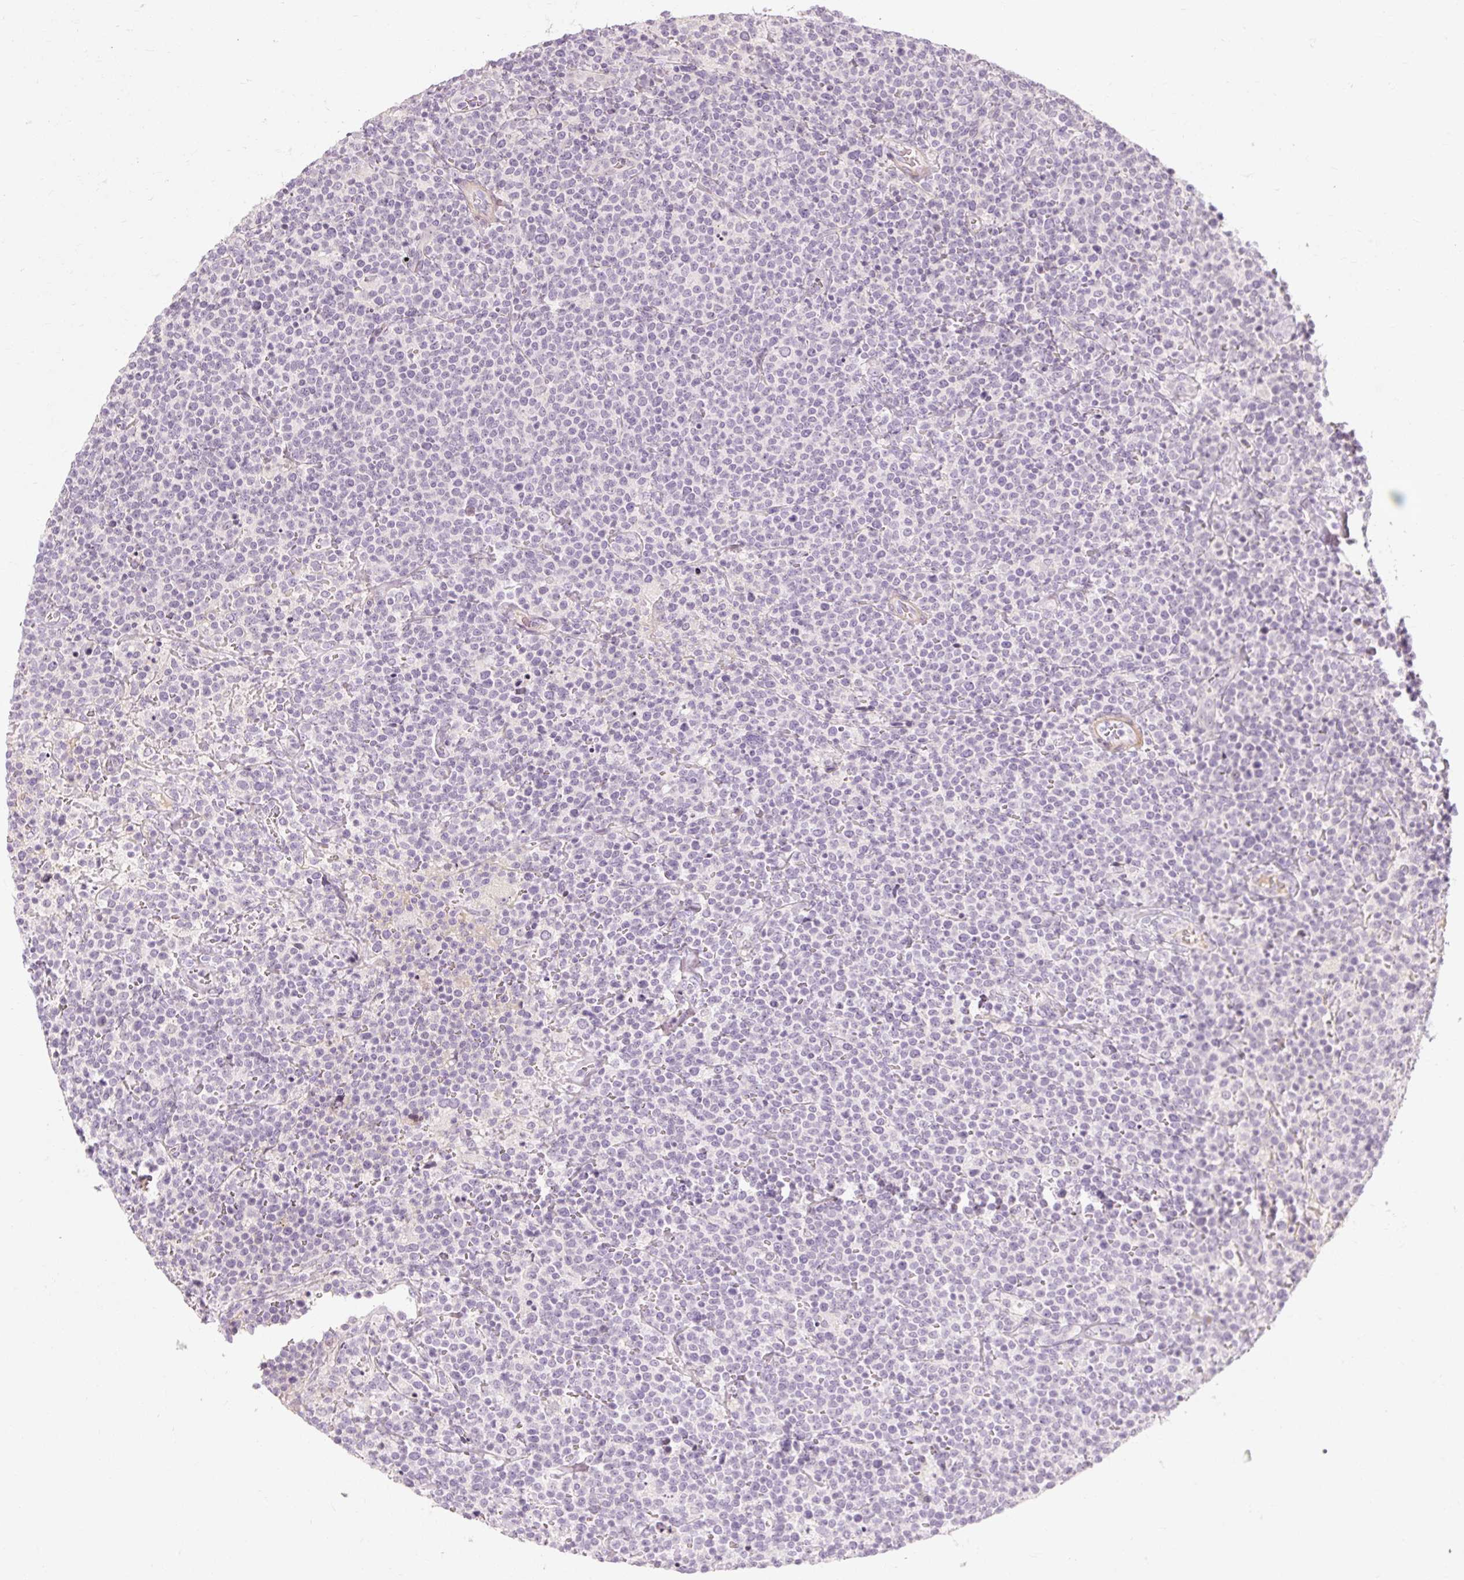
{"staining": {"intensity": "negative", "quantity": "none", "location": "none"}, "tissue": "lymphoma", "cell_type": "Tumor cells", "image_type": "cancer", "snomed": [{"axis": "morphology", "description": "Malignant lymphoma, non-Hodgkin's type, High grade"}, {"axis": "topography", "description": "Lymph node"}], "caption": "Tumor cells show no significant protein expression in high-grade malignant lymphoma, non-Hodgkin's type.", "gene": "CAPN3", "patient": {"sex": "male", "age": 61}}